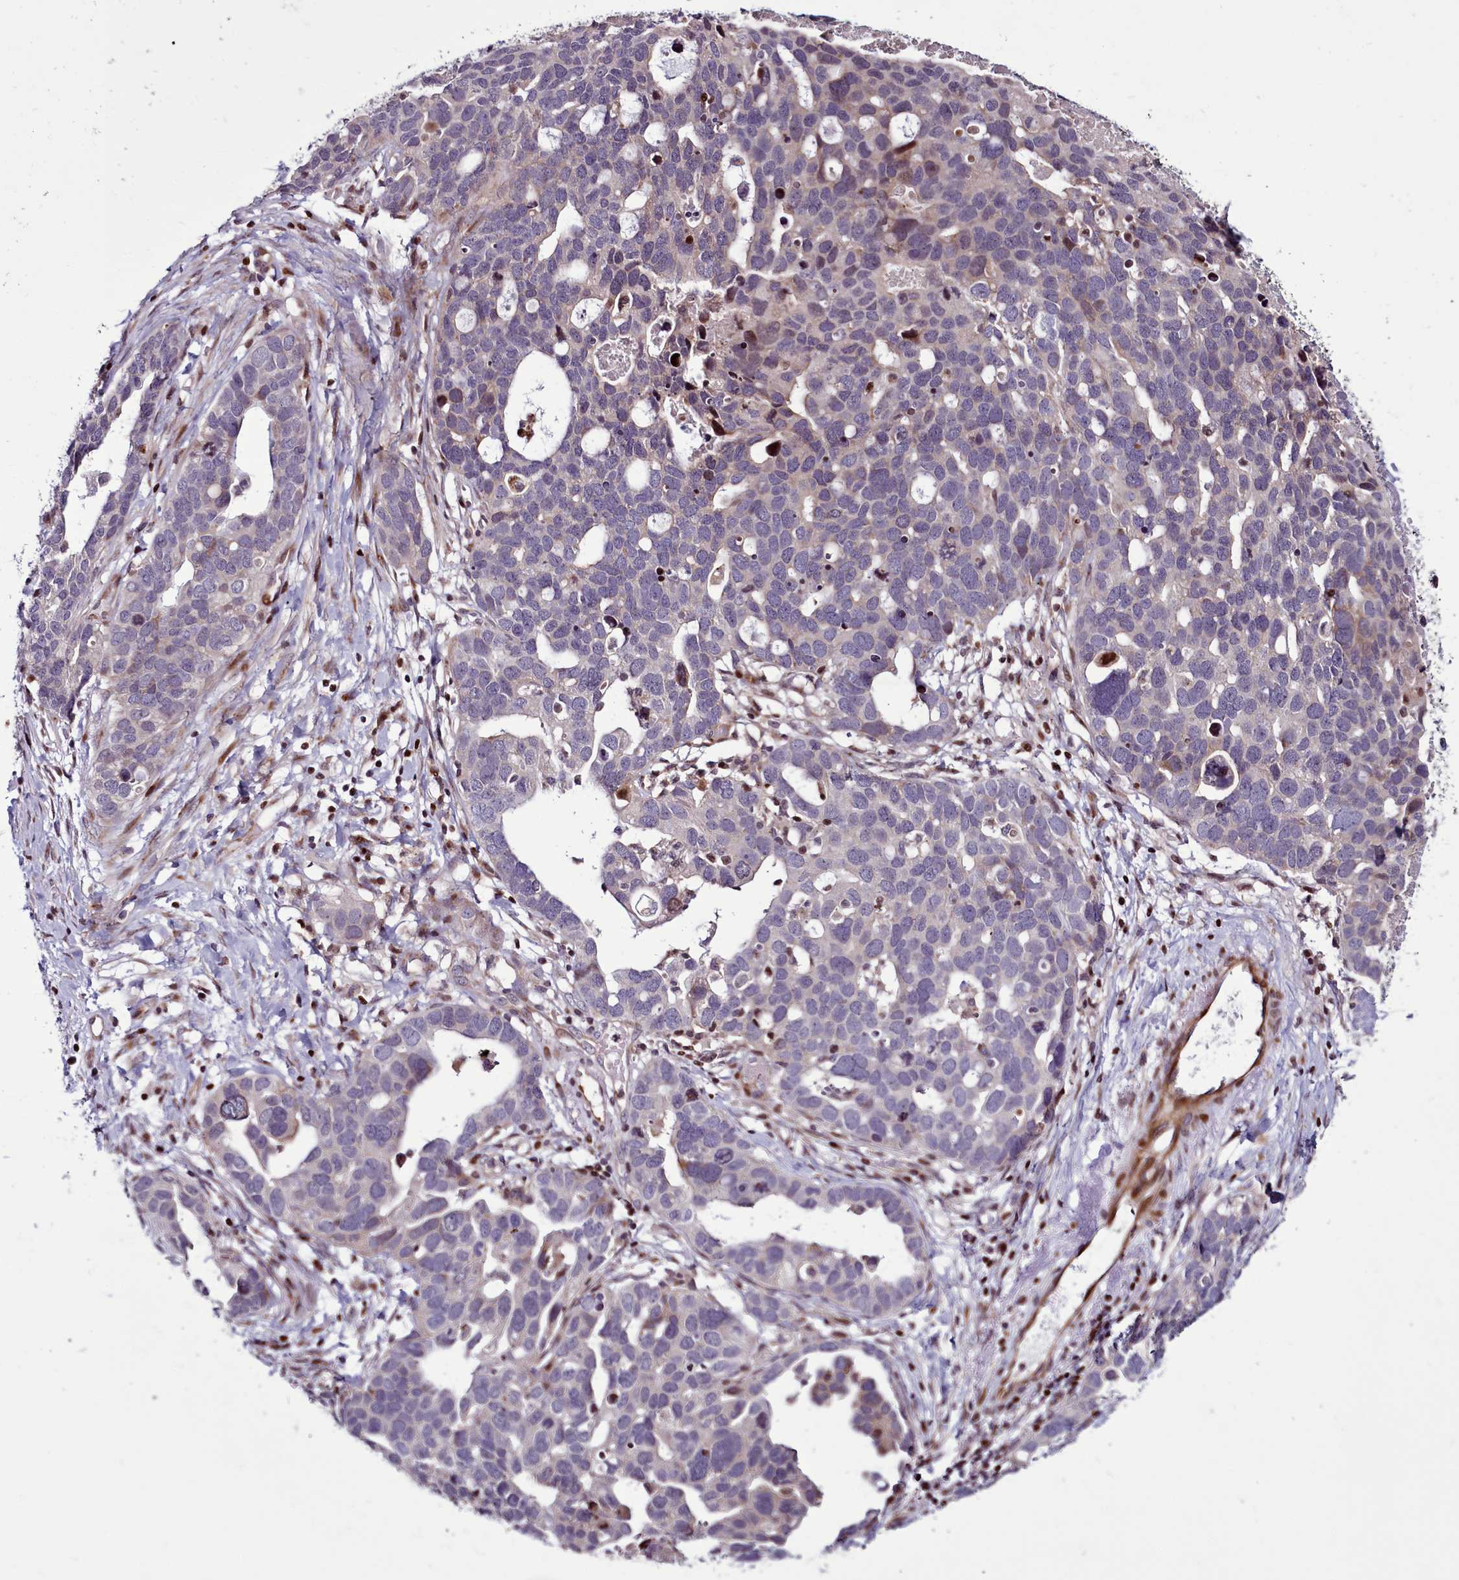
{"staining": {"intensity": "moderate", "quantity": "<25%", "location": "cytoplasmic/membranous"}, "tissue": "ovarian cancer", "cell_type": "Tumor cells", "image_type": "cancer", "snomed": [{"axis": "morphology", "description": "Cystadenocarcinoma, serous, NOS"}, {"axis": "topography", "description": "Ovary"}], "caption": "DAB (3,3'-diaminobenzidine) immunohistochemical staining of ovarian cancer shows moderate cytoplasmic/membranous protein staining in about <25% of tumor cells.", "gene": "WBP11", "patient": {"sex": "female", "age": 54}}